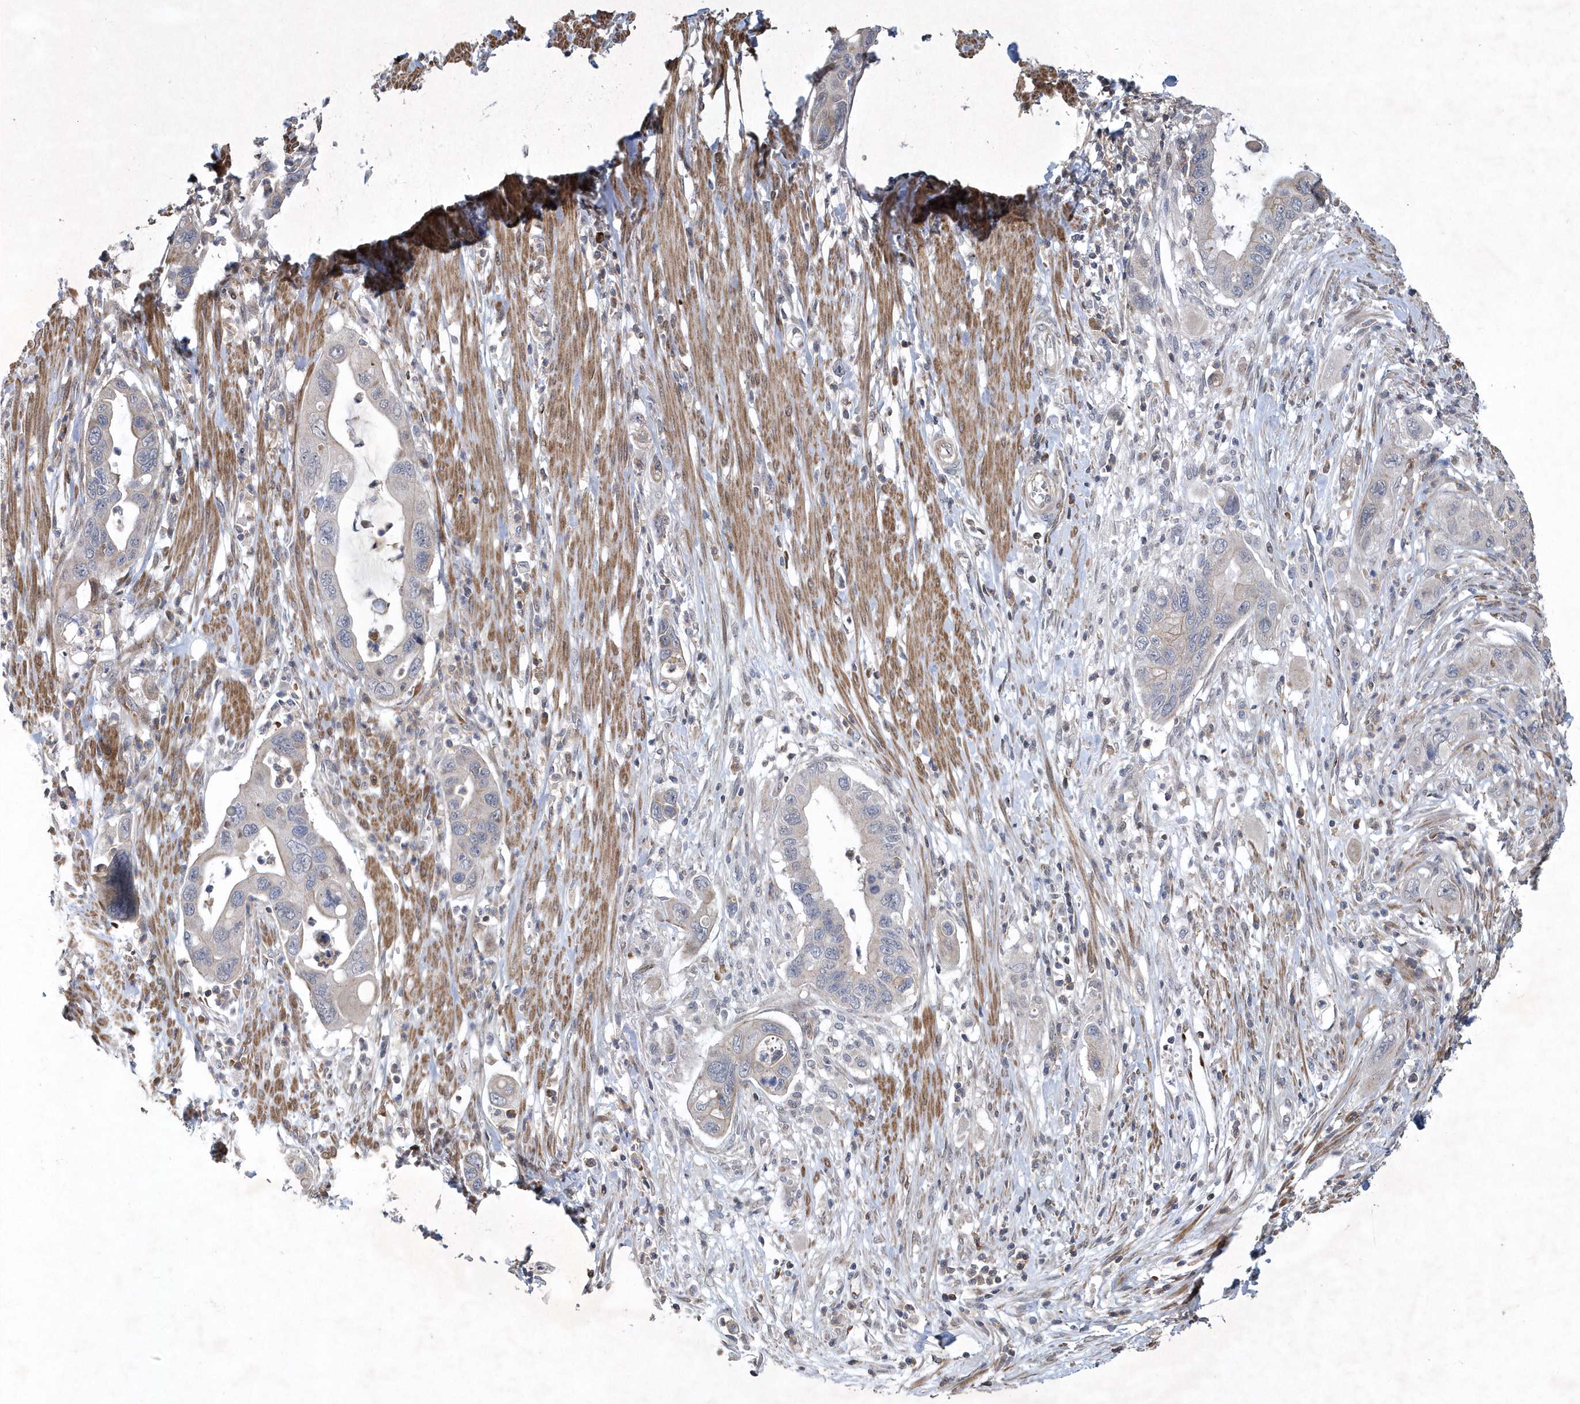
{"staining": {"intensity": "weak", "quantity": "<25%", "location": "cytoplasmic/membranous"}, "tissue": "pancreatic cancer", "cell_type": "Tumor cells", "image_type": "cancer", "snomed": [{"axis": "morphology", "description": "Adenocarcinoma, NOS"}, {"axis": "topography", "description": "Pancreas"}], "caption": "A photomicrograph of human pancreatic cancer is negative for staining in tumor cells.", "gene": "N4BP2", "patient": {"sex": "female", "age": 71}}